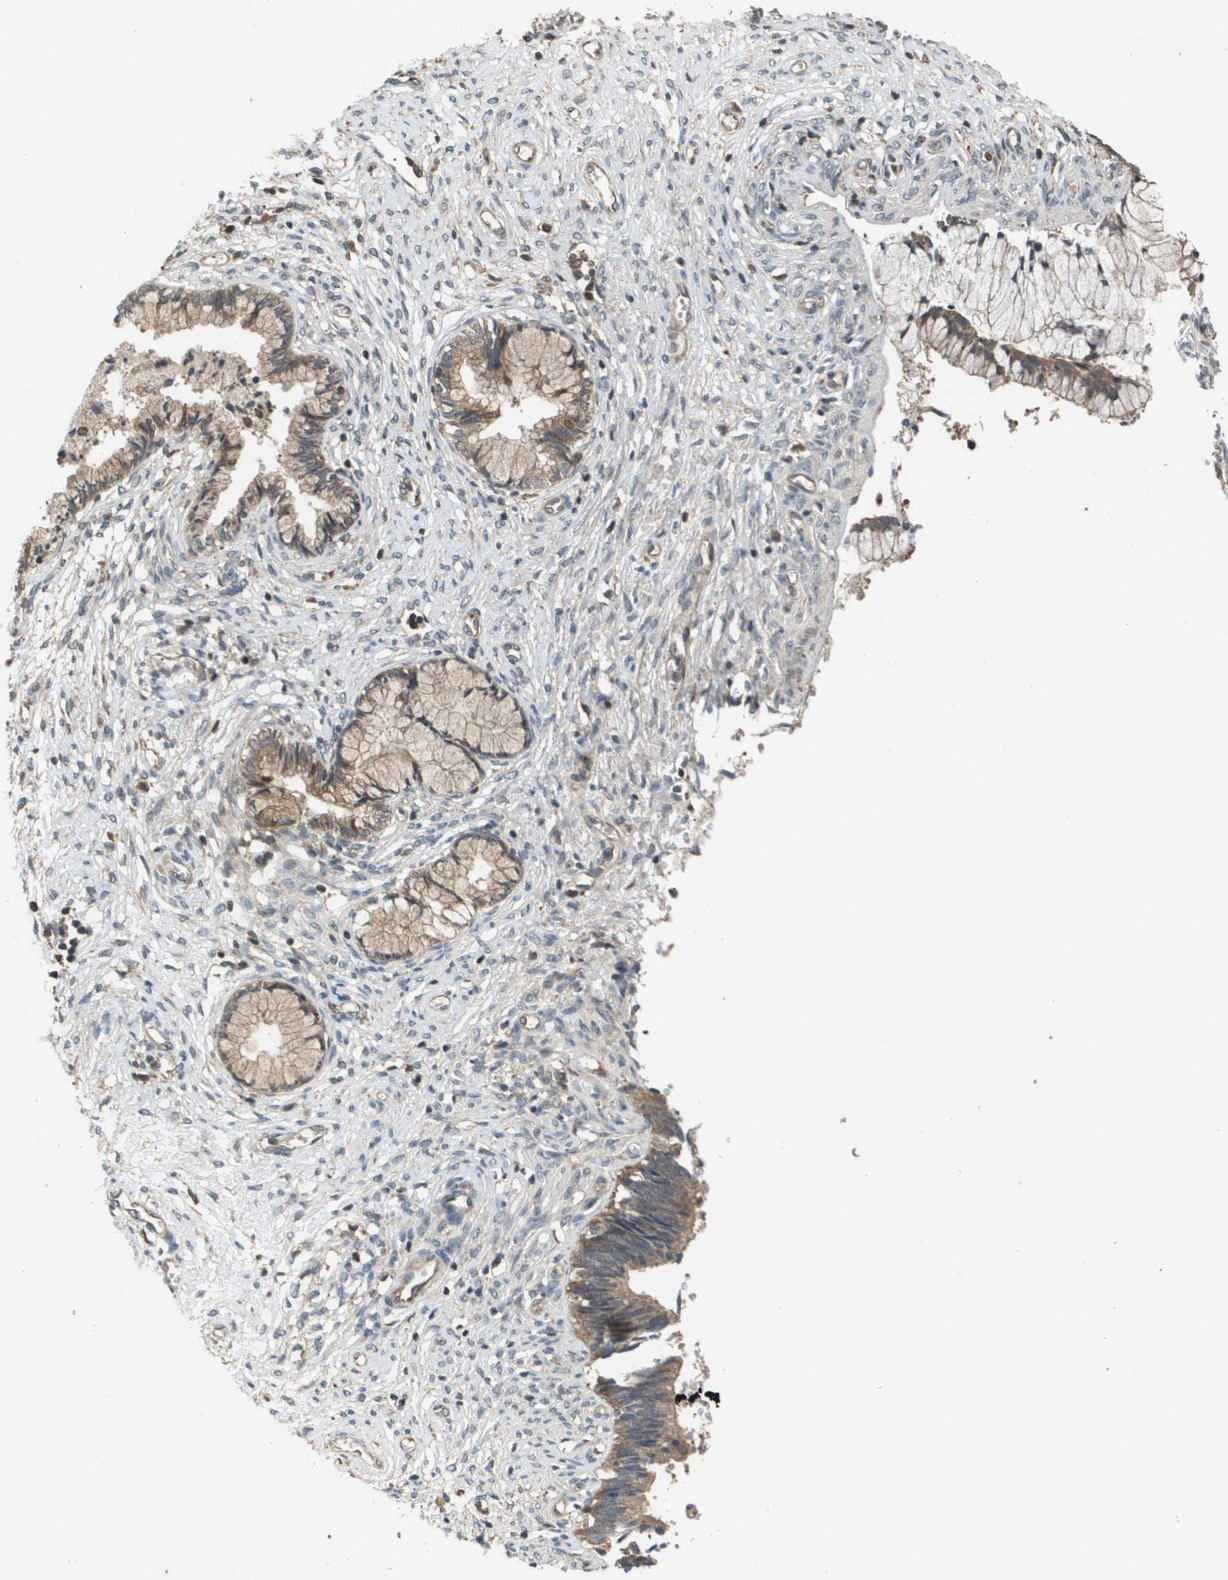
{"staining": {"intensity": "weak", "quantity": ">75%", "location": "cytoplasmic/membranous"}, "tissue": "cervical cancer", "cell_type": "Tumor cells", "image_type": "cancer", "snomed": [{"axis": "morphology", "description": "Adenocarcinoma, NOS"}, {"axis": "topography", "description": "Cervix"}], "caption": "Cervical cancer (adenocarcinoma) stained with a brown dye displays weak cytoplasmic/membranous positive expression in approximately >75% of tumor cells.", "gene": "RBM38", "patient": {"sex": "female", "age": 44}}